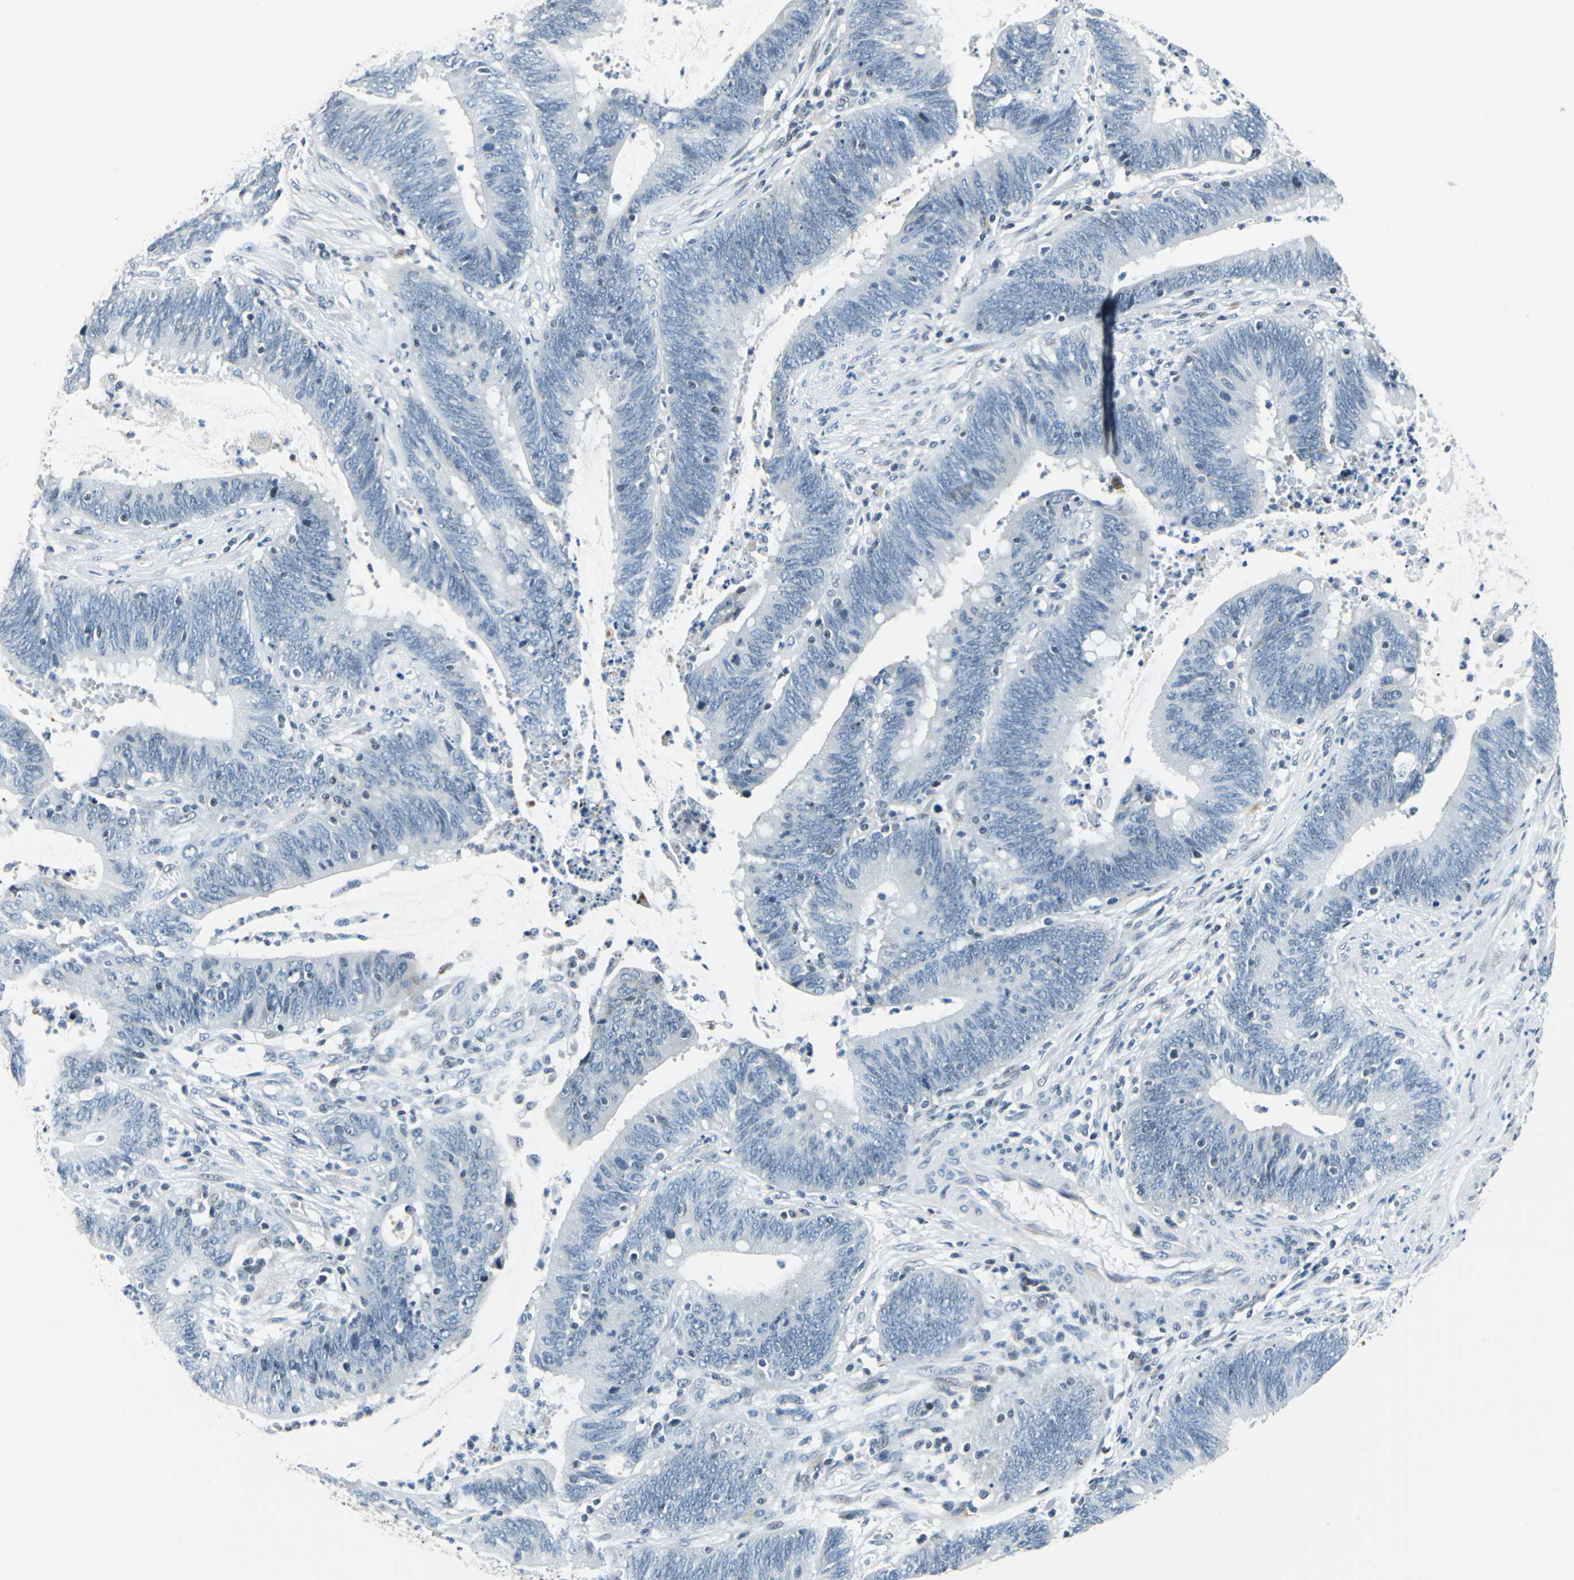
{"staining": {"intensity": "negative", "quantity": "none", "location": "none"}, "tissue": "colorectal cancer", "cell_type": "Tumor cells", "image_type": "cancer", "snomed": [{"axis": "morphology", "description": "Adenocarcinoma, NOS"}, {"axis": "topography", "description": "Rectum"}], "caption": "Colorectal adenocarcinoma was stained to show a protein in brown. There is no significant staining in tumor cells.", "gene": "HCFC2", "patient": {"sex": "female", "age": 66}}